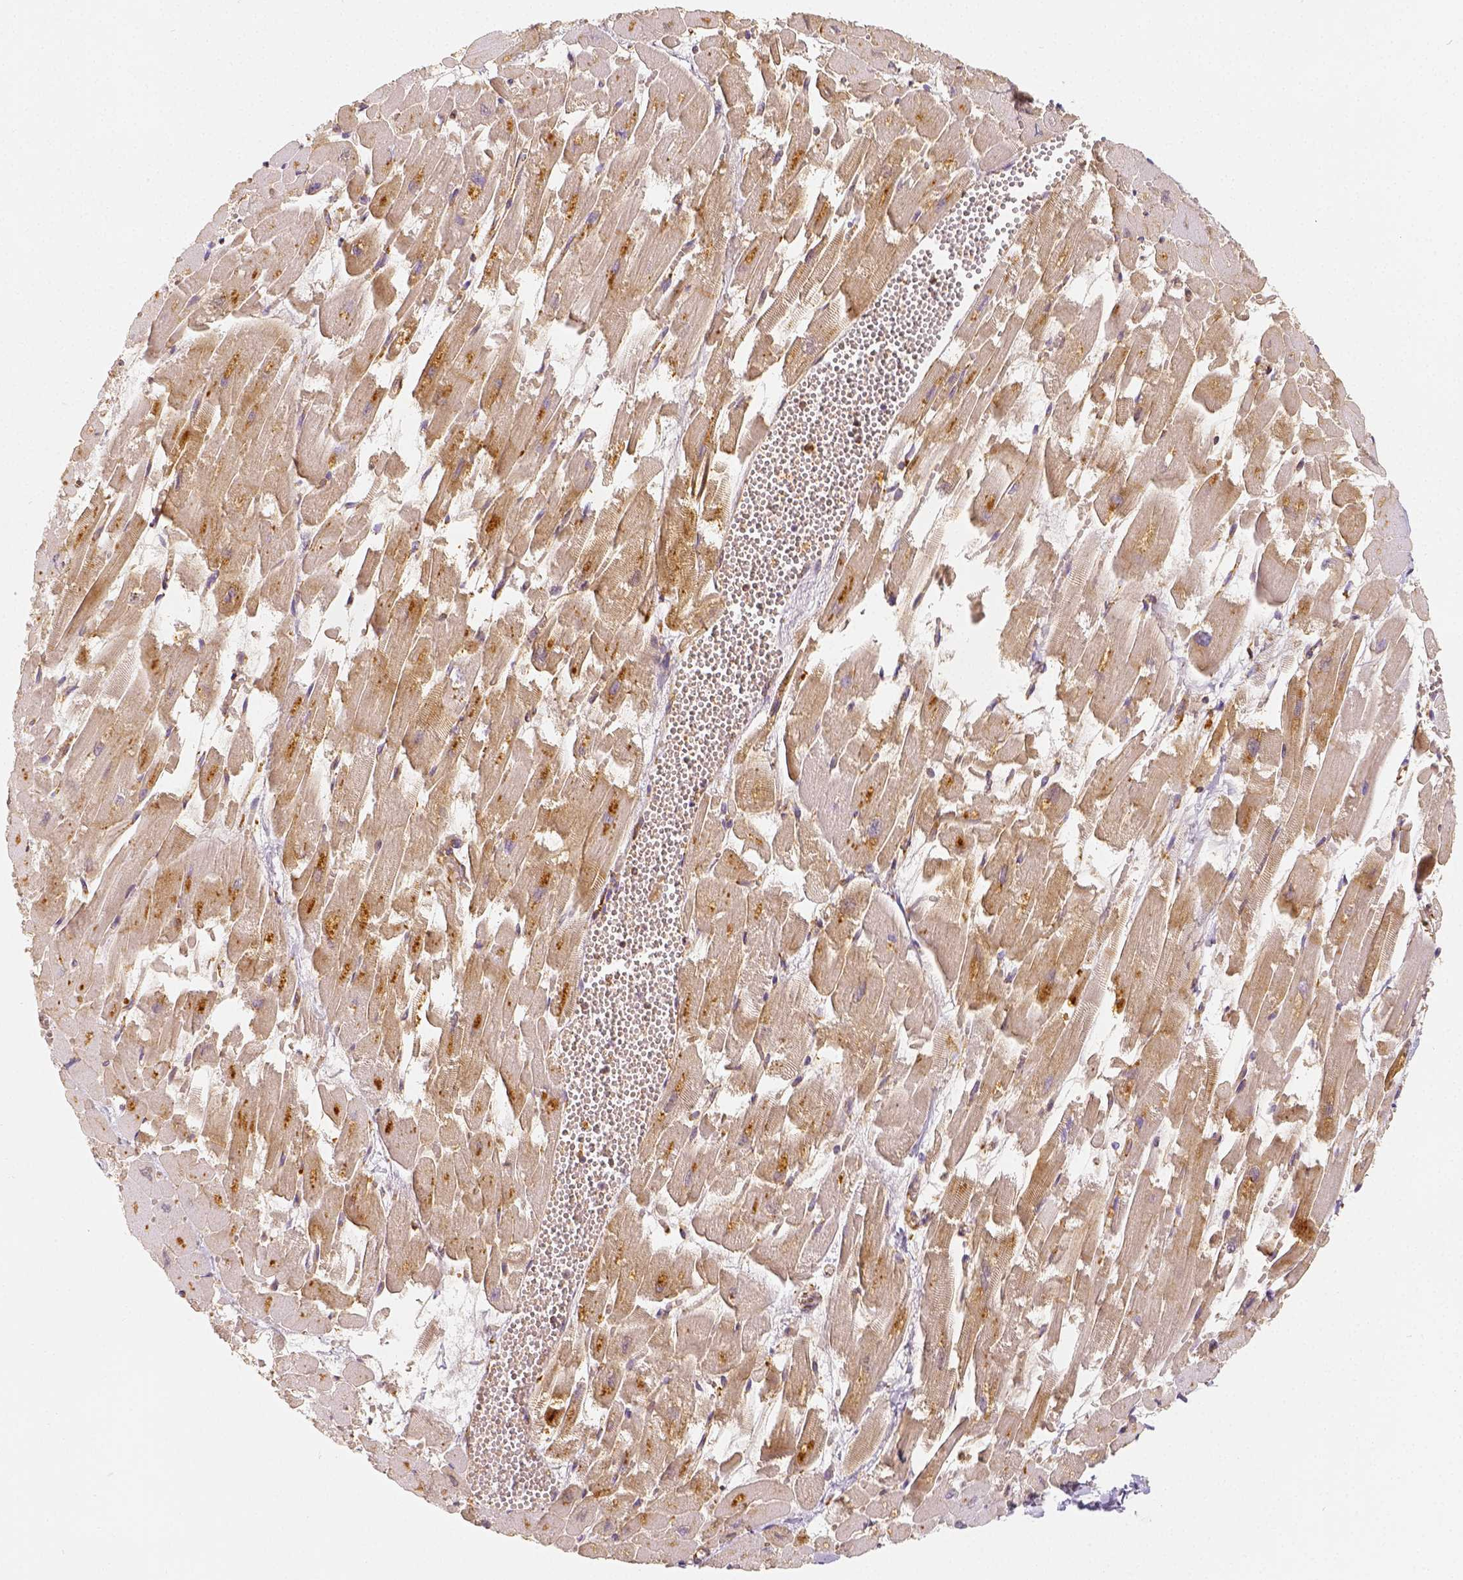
{"staining": {"intensity": "moderate", "quantity": "<25%", "location": "cytoplasmic/membranous"}, "tissue": "heart muscle", "cell_type": "Cardiomyocytes", "image_type": "normal", "snomed": [{"axis": "morphology", "description": "Normal tissue, NOS"}, {"axis": "topography", "description": "Heart"}], "caption": "Immunohistochemistry (IHC) histopathology image of benign heart muscle: heart muscle stained using immunohistochemistry (IHC) demonstrates low levels of moderate protein expression localized specifically in the cytoplasmic/membranous of cardiomyocytes, appearing as a cytoplasmic/membranous brown color.", "gene": "PGAM5", "patient": {"sex": "female", "age": 52}}